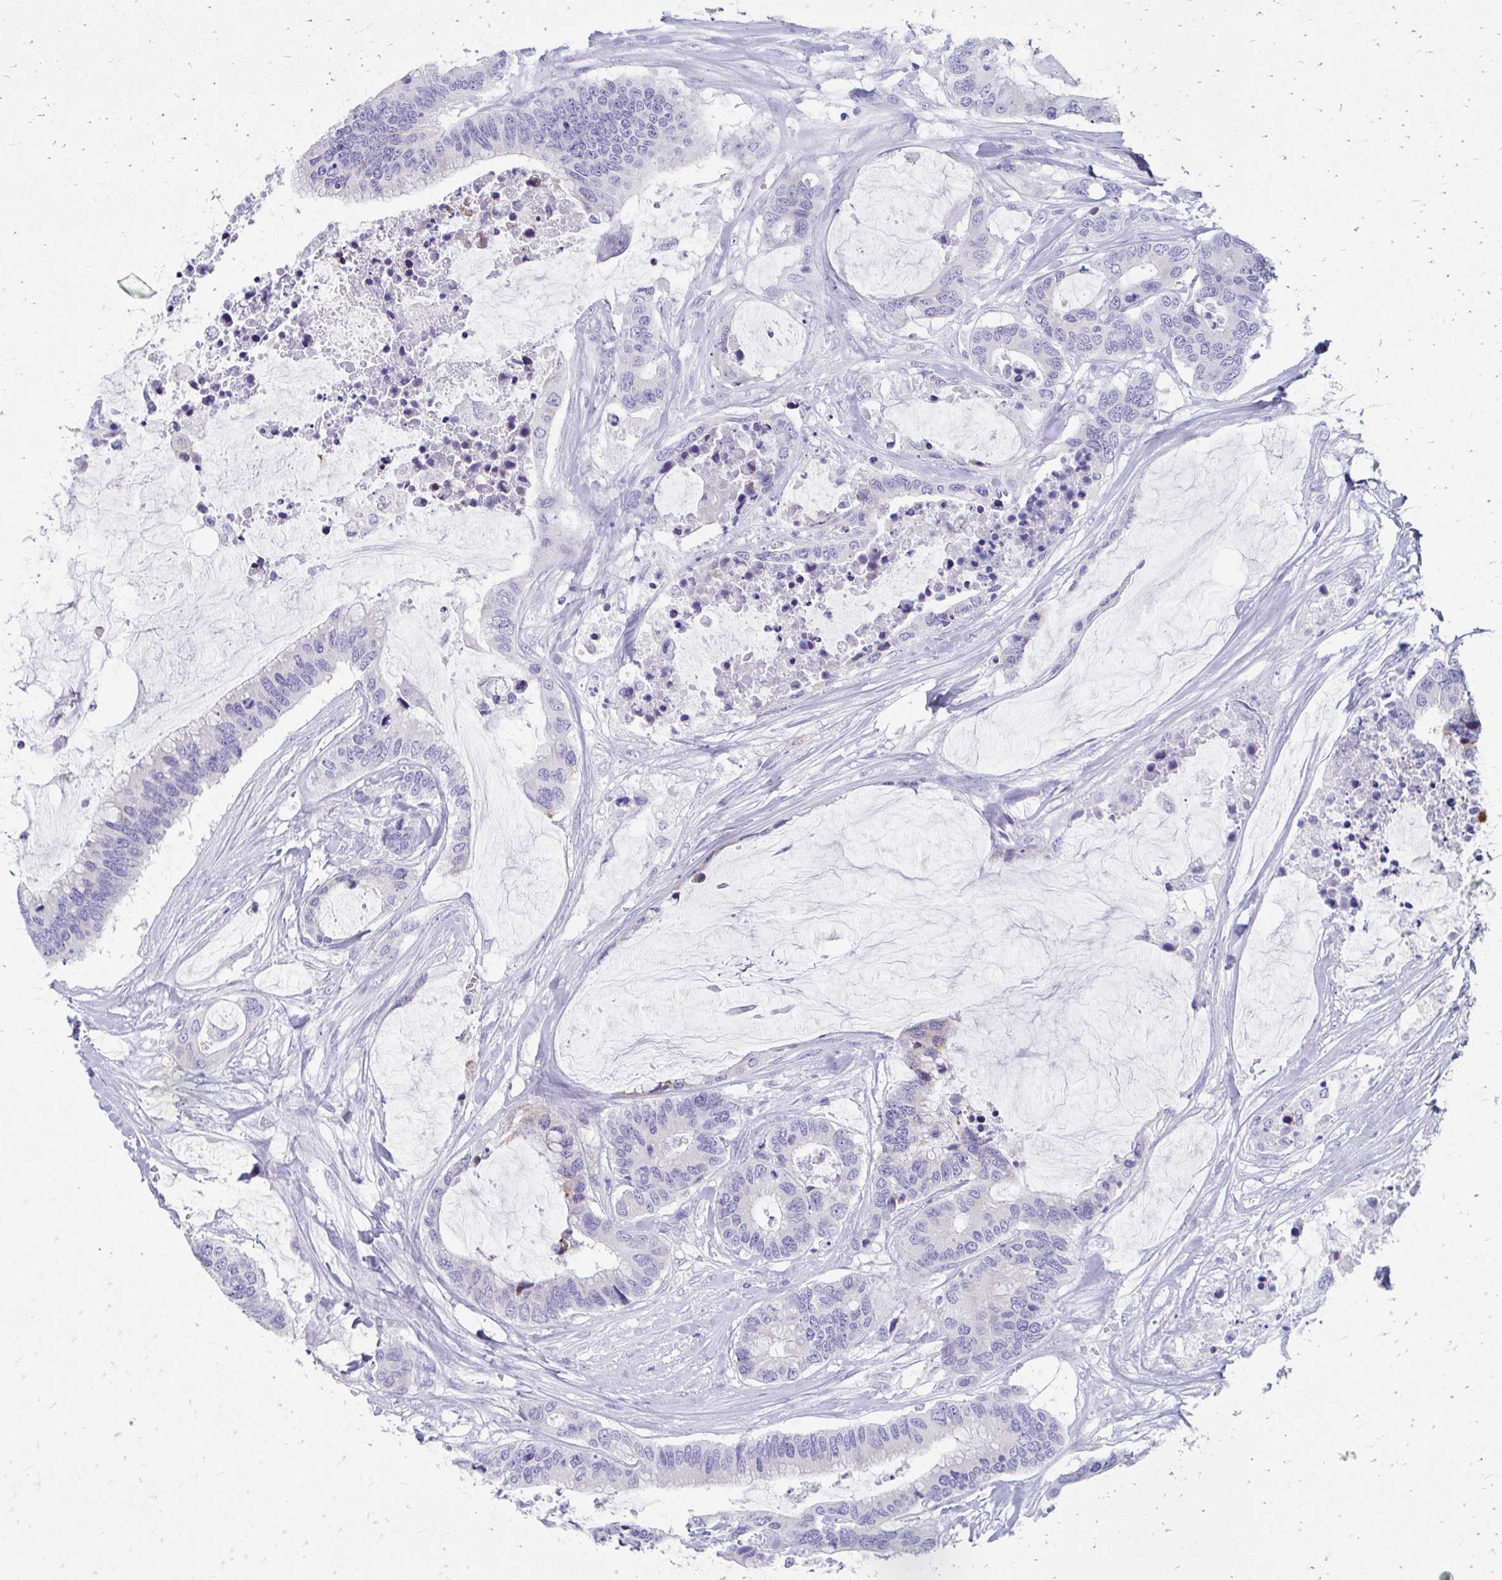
{"staining": {"intensity": "weak", "quantity": "<25%", "location": "cytoplasmic/membranous"}, "tissue": "colorectal cancer", "cell_type": "Tumor cells", "image_type": "cancer", "snomed": [{"axis": "morphology", "description": "Adenocarcinoma, NOS"}, {"axis": "topography", "description": "Rectum"}], "caption": "Image shows no protein expression in tumor cells of colorectal adenocarcinoma tissue.", "gene": "KRIT1", "patient": {"sex": "female", "age": 59}}